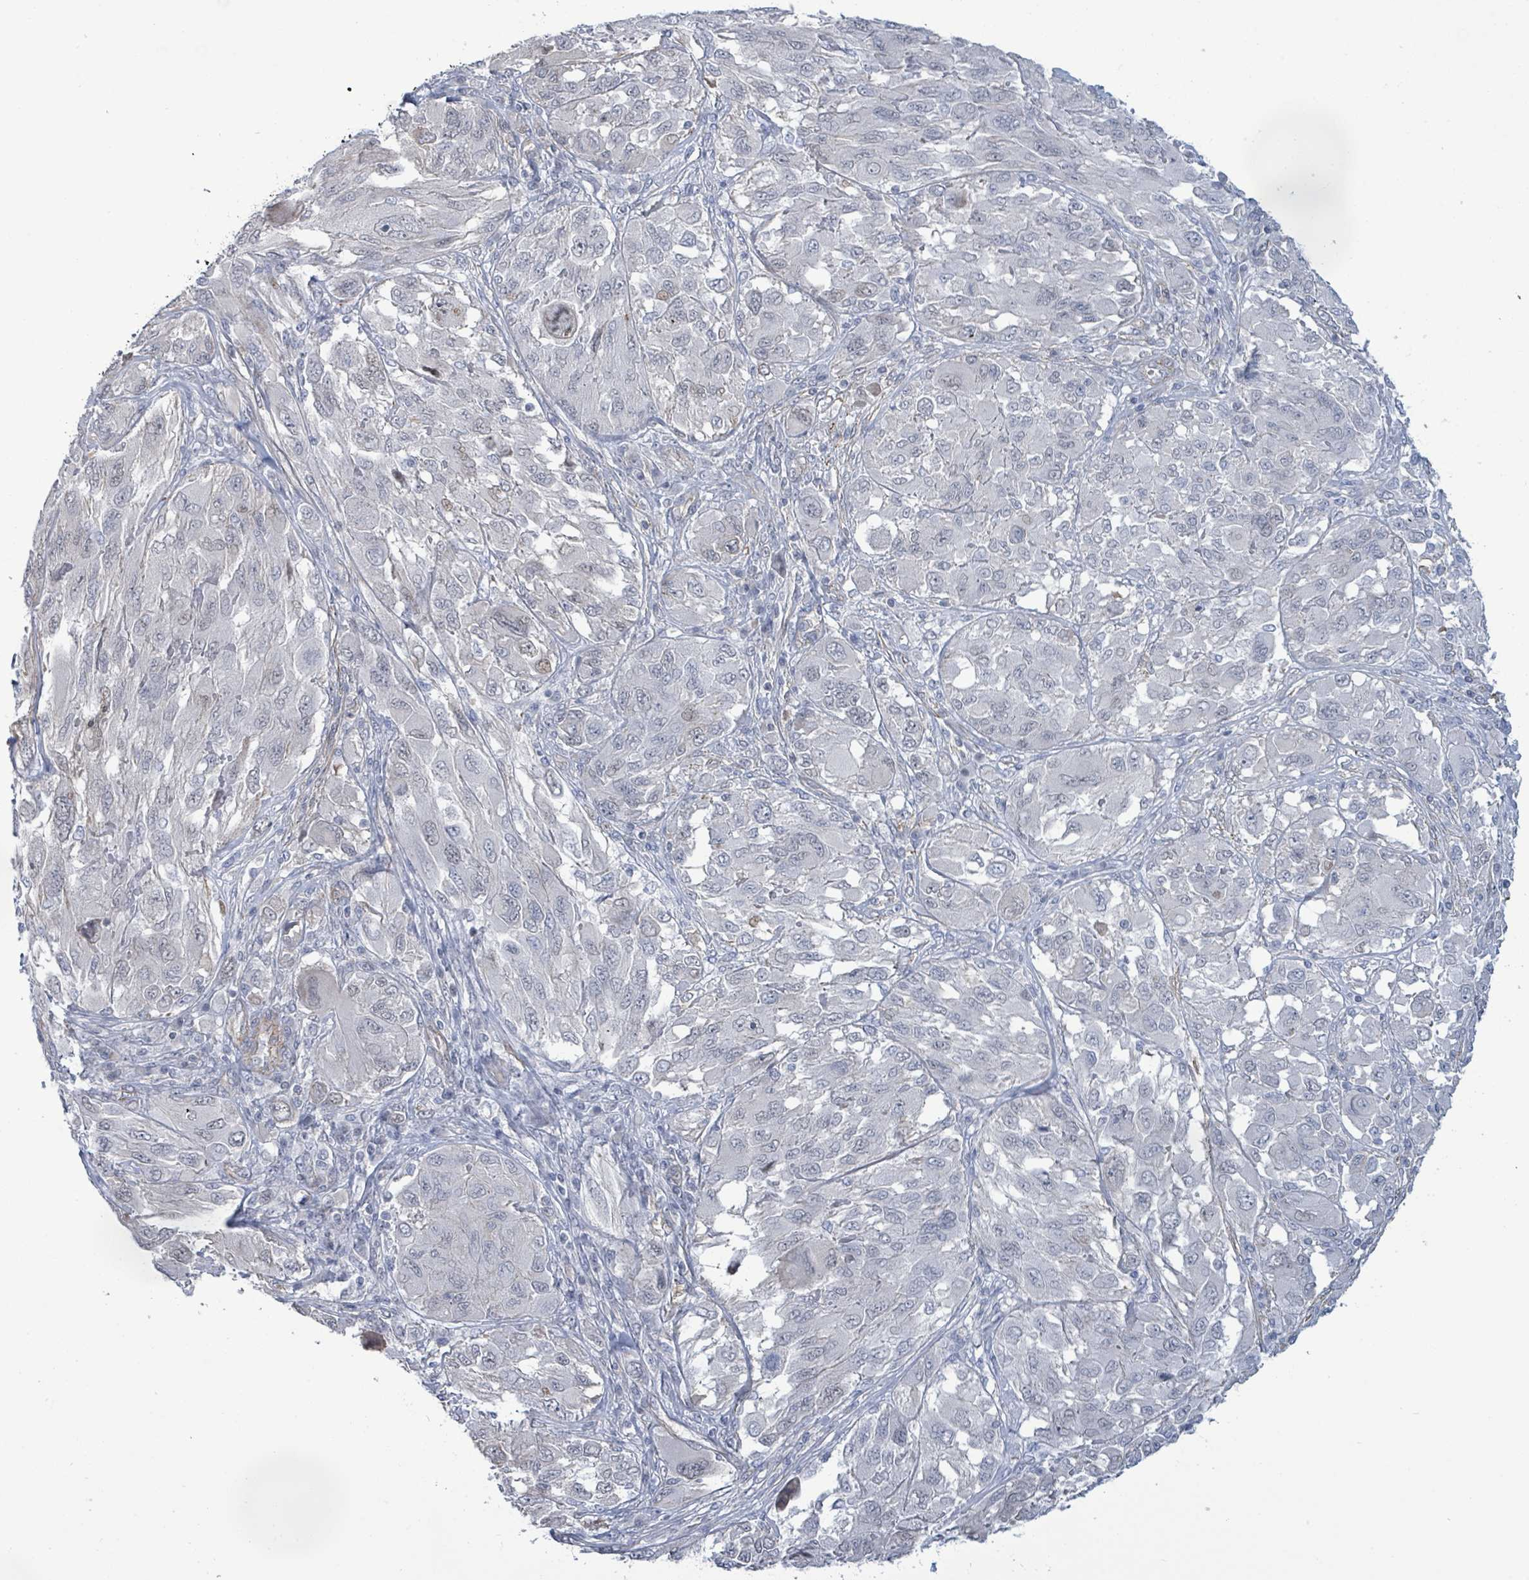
{"staining": {"intensity": "negative", "quantity": "none", "location": "none"}, "tissue": "melanoma", "cell_type": "Tumor cells", "image_type": "cancer", "snomed": [{"axis": "morphology", "description": "Malignant melanoma, NOS"}, {"axis": "topography", "description": "Skin"}], "caption": "This is an immunohistochemistry (IHC) photomicrograph of human melanoma. There is no expression in tumor cells.", "gene": "DMRTC1B", "patient": {"sex": "female", "age": 91}}